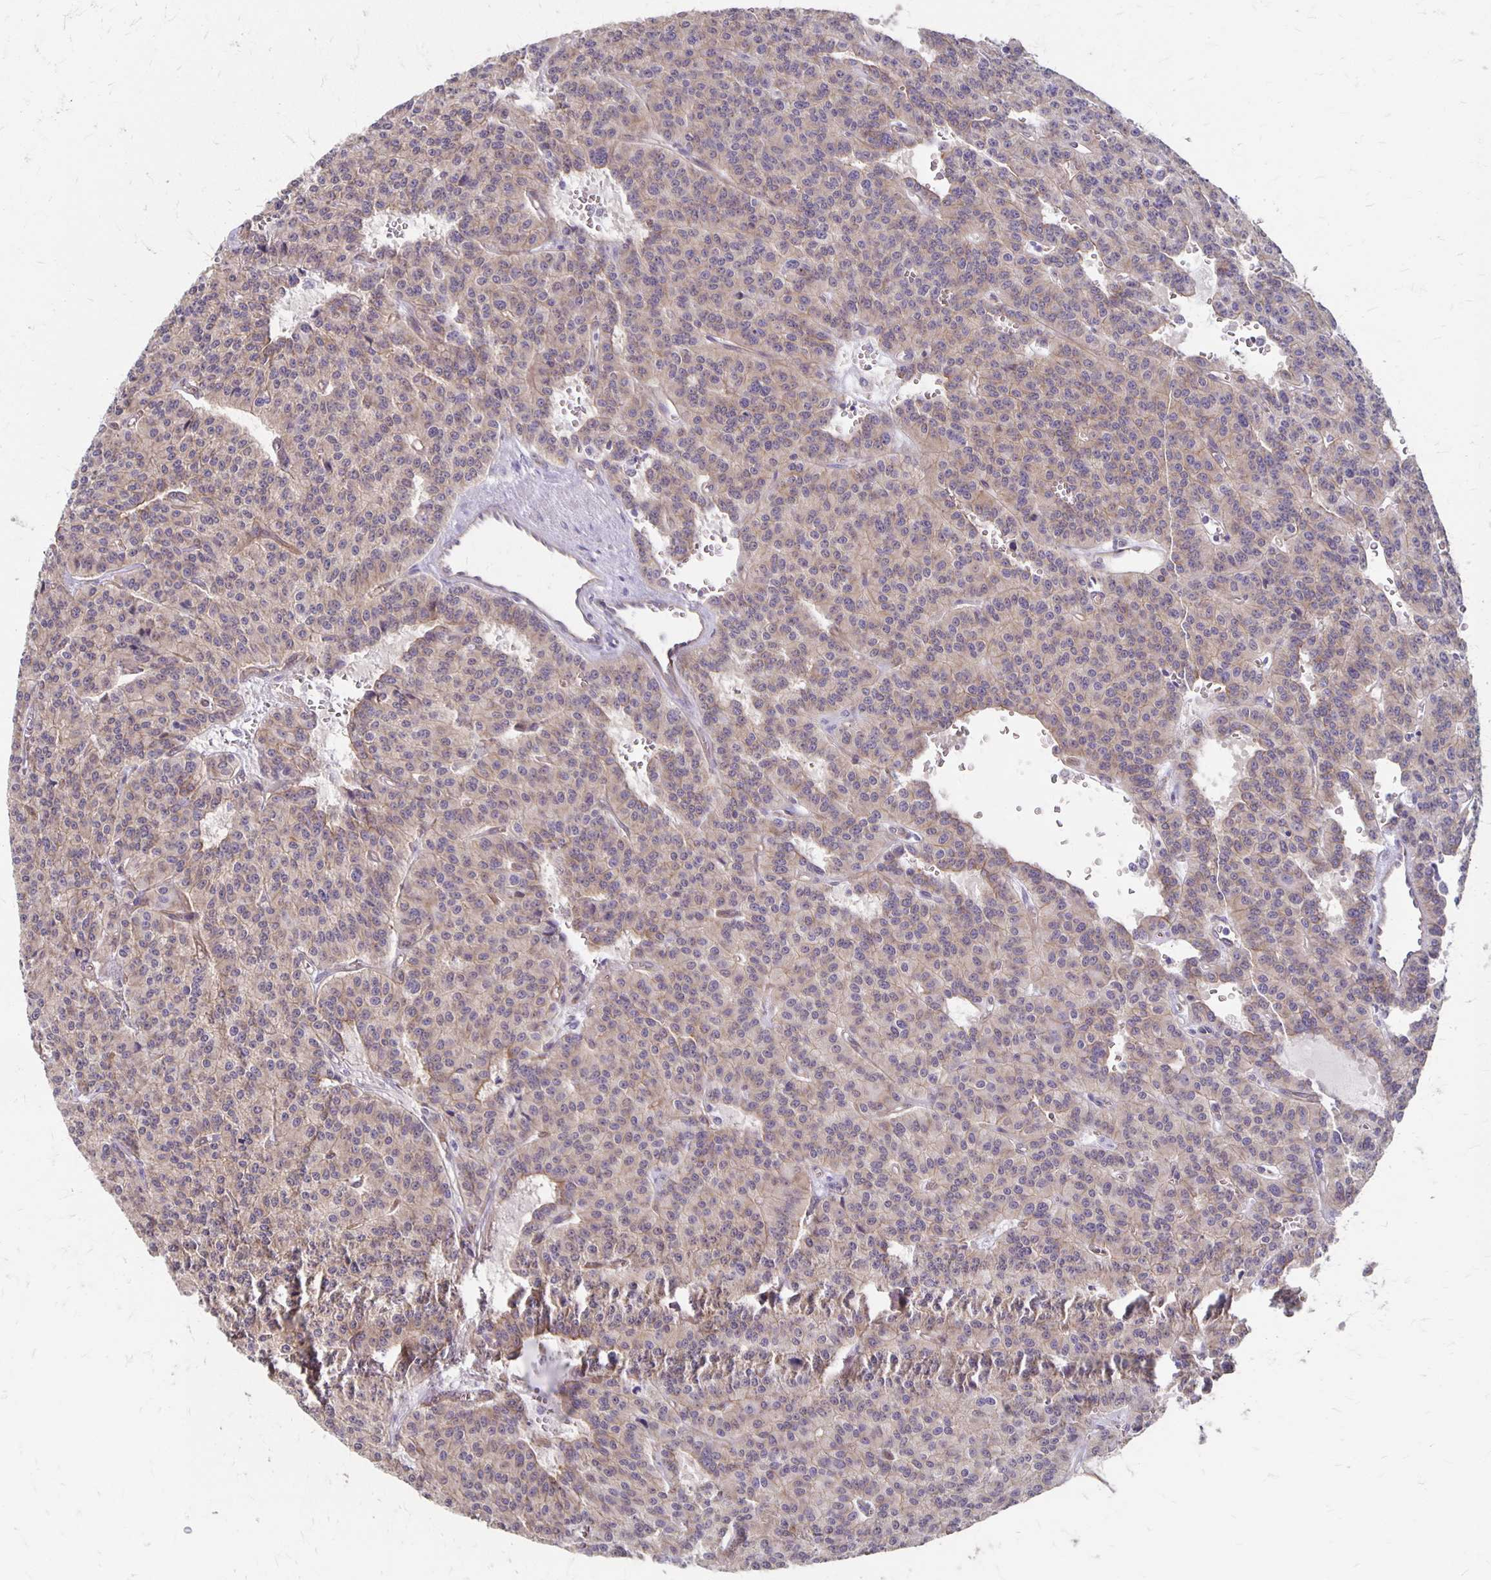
{"staining": {"intensity": "weak", "quantity": "<25%", "location": "cytoplasmic/membranous"}, "tissue": "carcinoid", "cell_type": "Tumor cells", "image_type": "cancer", "snomed": [{"axis": "morphology", "description": "Carcinoid, malignant, NOS"}, {"axis": "topography", "description": "Lung"}], "caption": "Tumor cells show no significant staining in malignant carcinoid.", "gene": "PPP1R3E", "patient": {"sex": "female", "age": 71}}